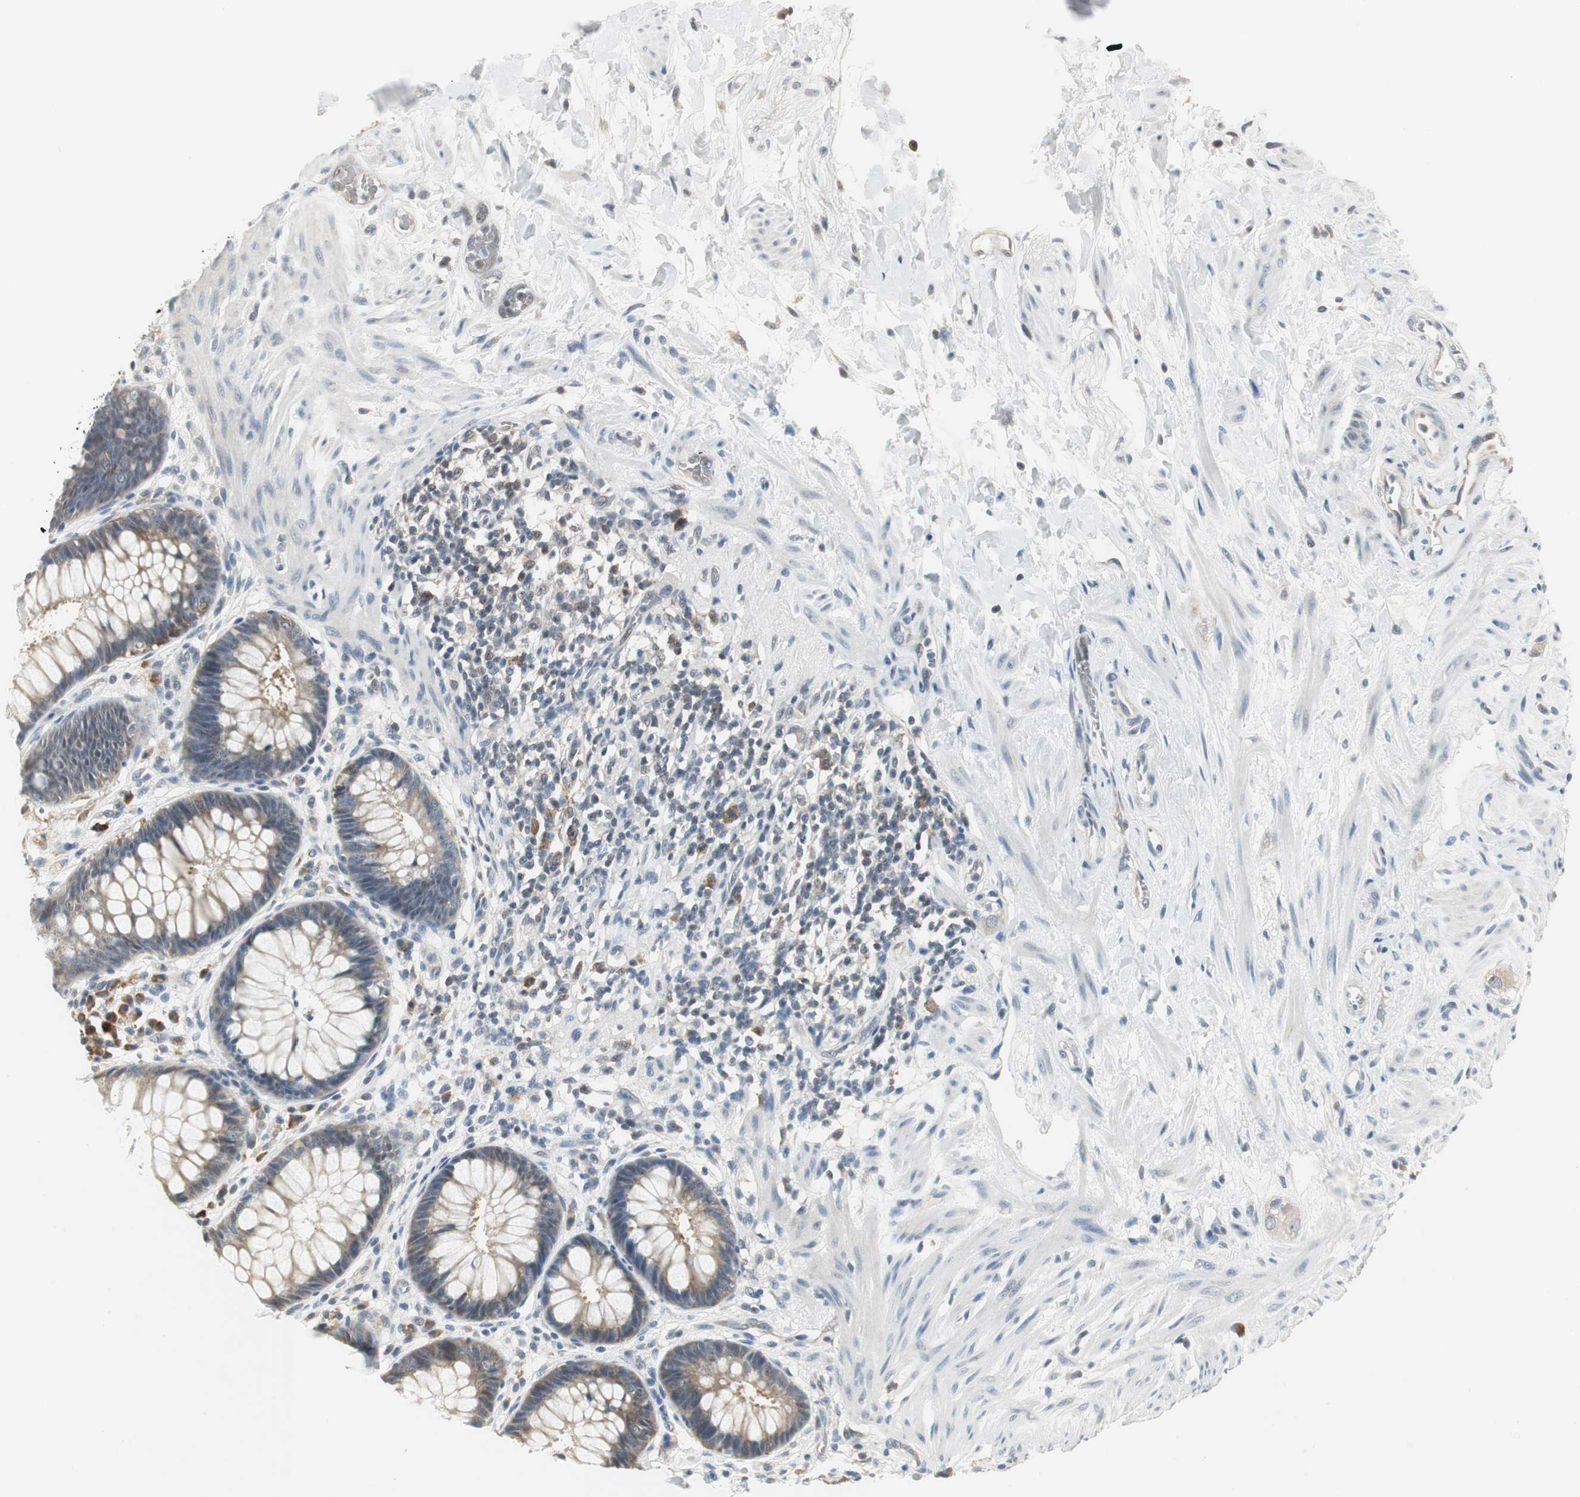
{"staining": {"intensity": "weak", "quantity": "25%-75%", "location": "cytoplasmic/membranous"}, "tissue": "rectum", "cell_type": "Glandular cells", "image_type": "normal", "snomed": [{"axis": "morphology", "description": "Normal tissue, NOS"}, {"axis": "topography", "description": "Rectum"}], "caption": "Immunohistochemistry (IHC) histopathology image of benign human rectum stained for a protein (brown), which shows low levels of weak cytoplasmic/membranous staining in approximately 25%-75% of glandular cells.", "gene": "CCT5", "patient": {"sex": "female", "age": 46}}